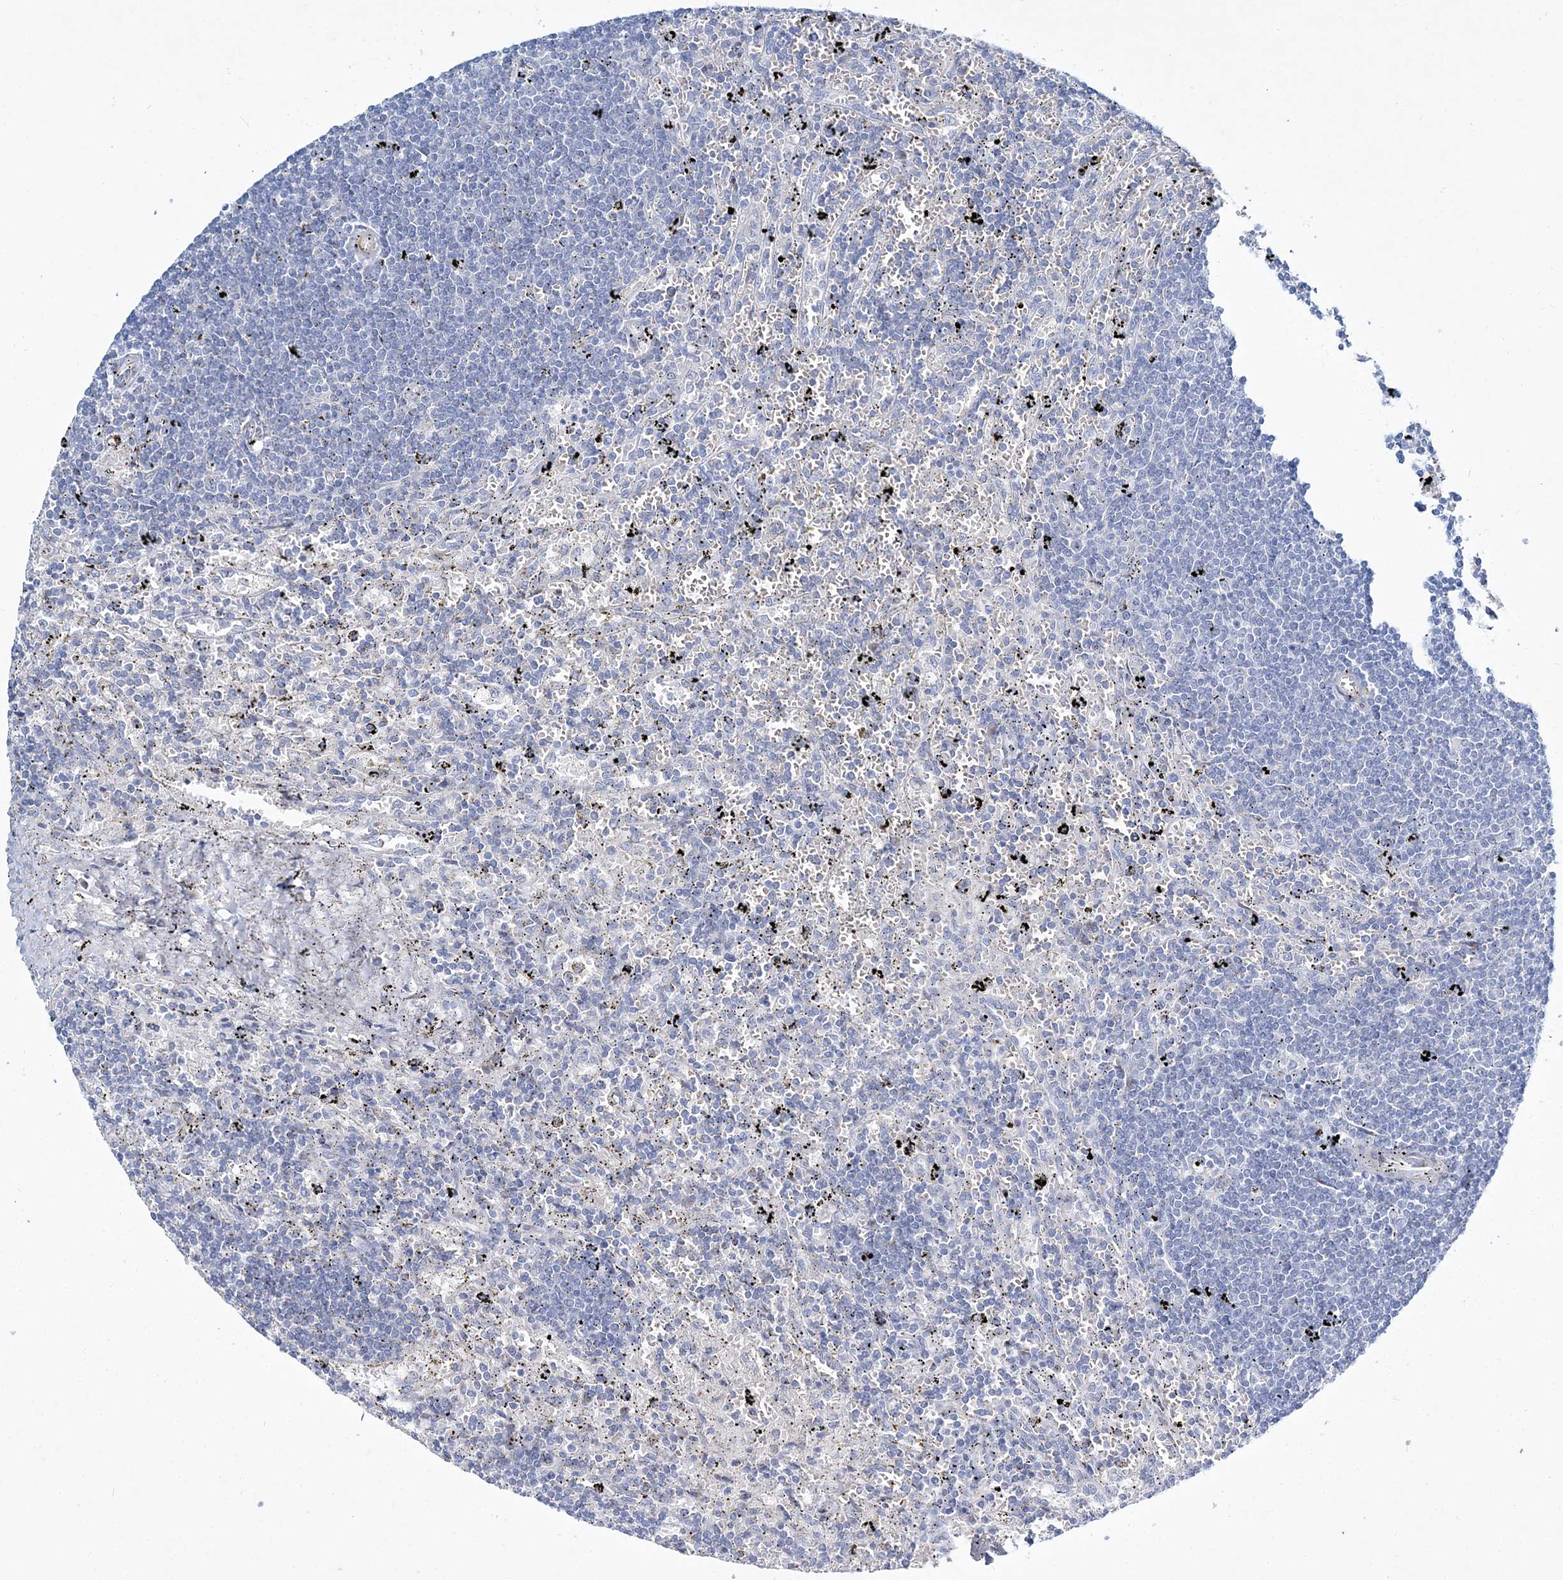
{"staining": {"intensity": "negative", "quantity": "none", "location": "none"}, "tissue": "lymphoma", "cell_type": "Tumor cells", "image_type": "cancer", "snomed": [{"axis": "morphology", "description": "Malignant lymphoma, non-Hodgkin's type, Low grade"}, {"axis": "topography", "description": "Spleen"}], "caption": "This is a histopathology image of immunohistochemistry staining of lymphoma, which shows no positivity in tumor cells.", "gene": "ADGRL1", "patient": {"sex": "male", "age": 76}}